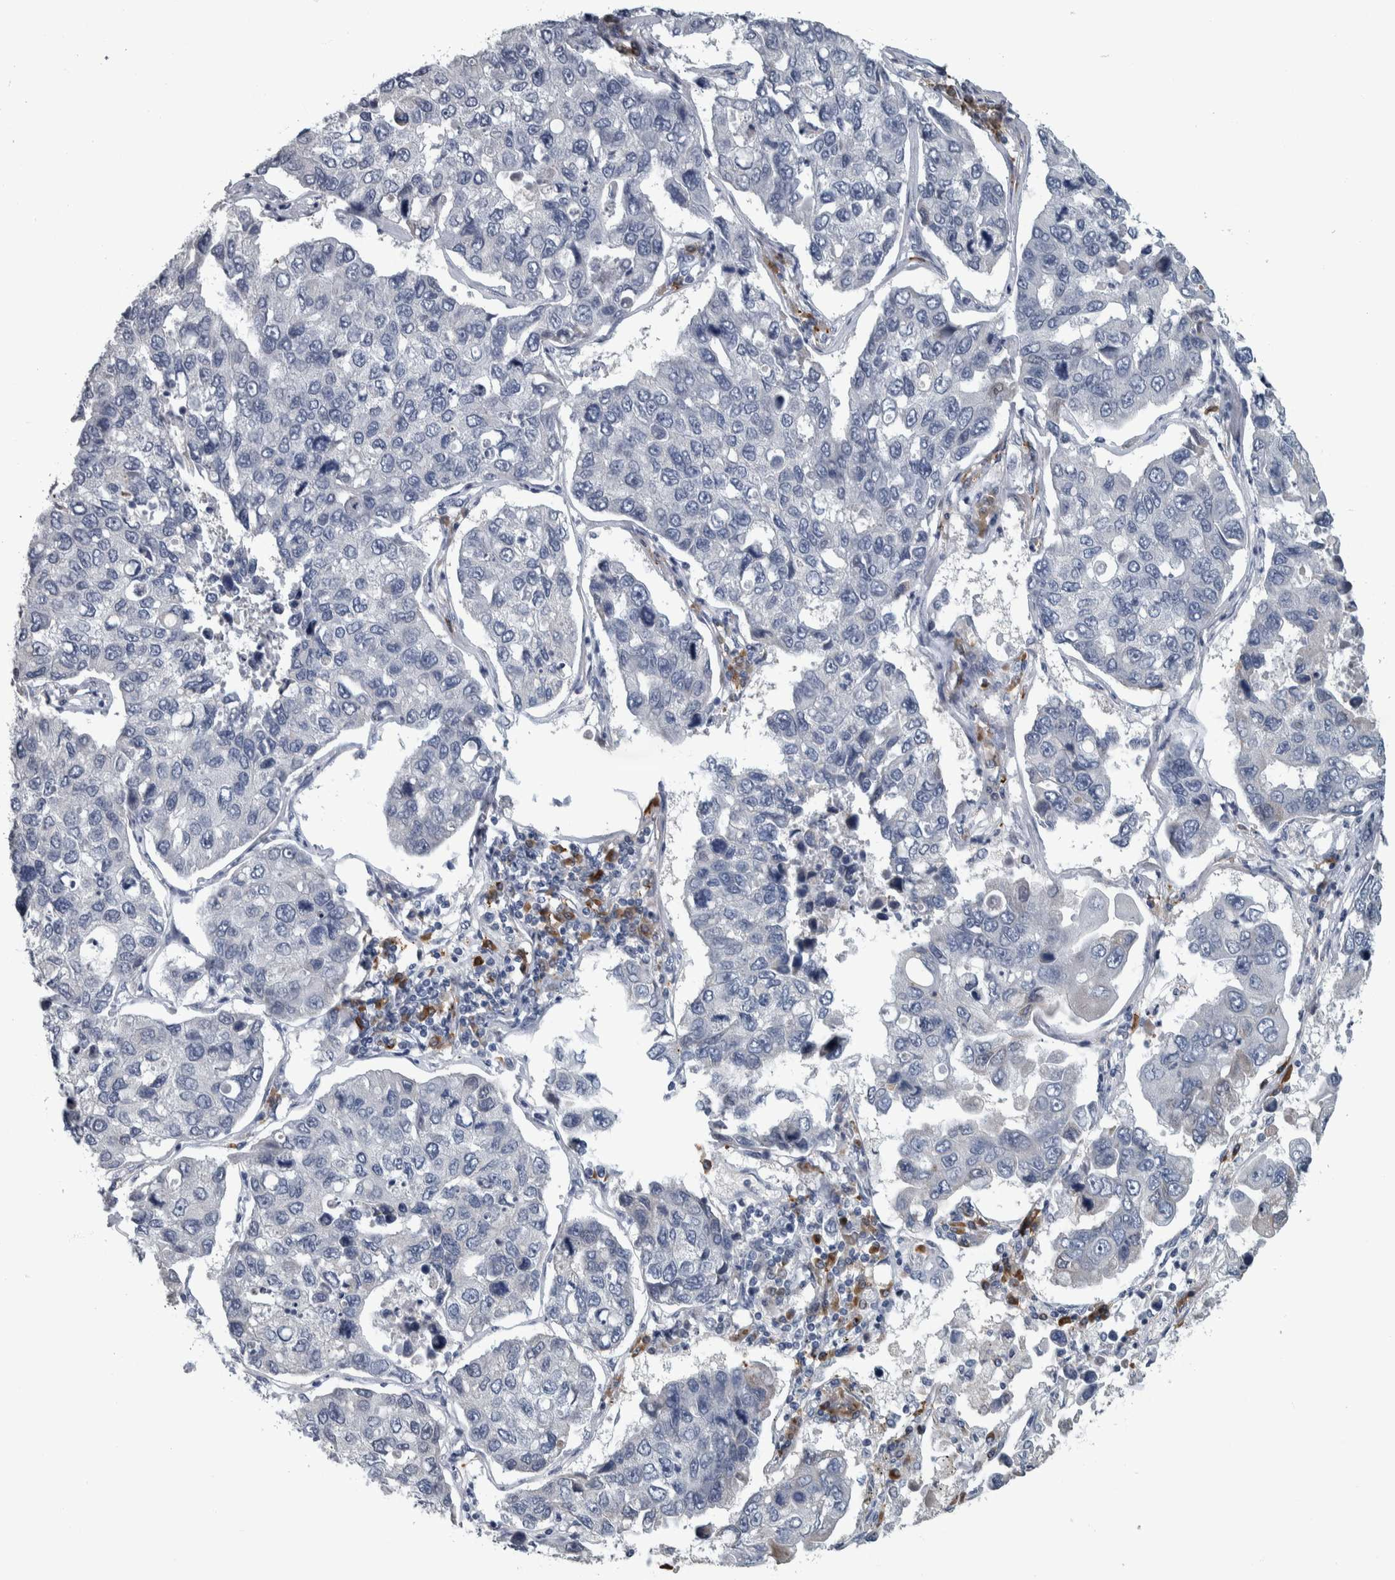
{"staining": {"intensity": "negative", "quantity": "none", "location": "none"}, "tissue": "lung cancer", "cell_type": "Tumor cells", "image_type": "cancer", "snomed": [{"axis": "morphology", "description": "Adenocarcinoma, NOS"}, {"axis": "topography", "description": "Lung"}], "caption": "High magnification brightfield microscopy of lung cancer stained with DAB (brown) and counterstained with hematoxylin (blue): tumor cells show no significant positivity.", "gene": "CAVIN4", "patient": {"sex": "male", "age": 64}}